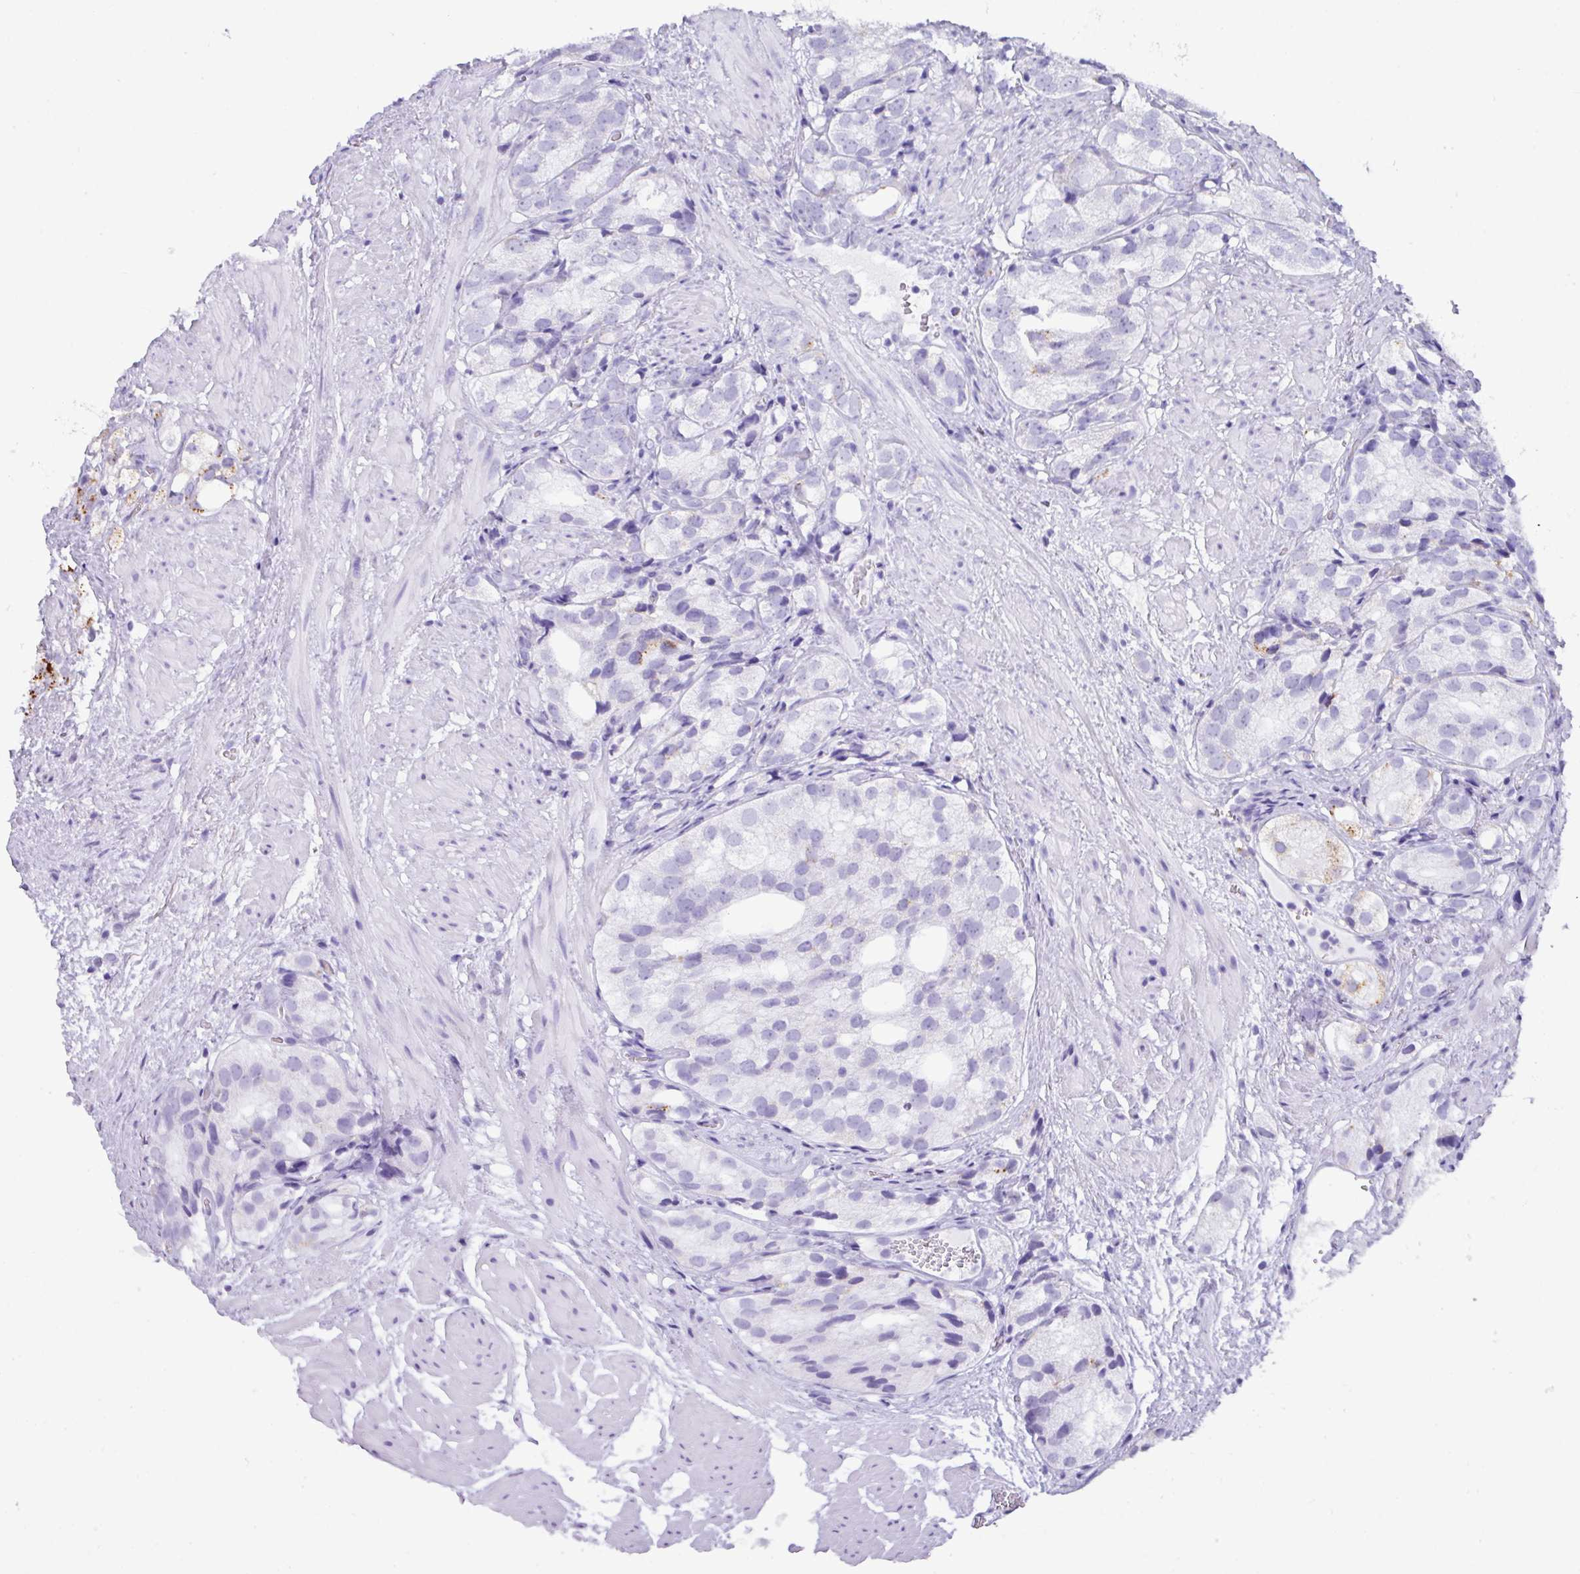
{"staining": {"intensity": "negative", "quantity": "none", "location": "none"}, "tissue": "prostate cancer", "cell_type": "Tumor cells", "image_type": "cancer", "snomed": [{"axis": "morphology", "description": "Adenocarcinoma, High grade"}, {"axis": "topography", "description": "Prostate"}], "caption": "A high-resolution micrograph shows immunohistochemistry (IHC) staining of prostate cancer (adenocarcinoma (high-grade)), which exhibits no significant positivity in tumor cells. (Stains: DAB IHC with hematoxylin counter stain, Microscopy: brightfield microscopy at high magnification).", "gene": "NCCRP1", "patient": {"sex": "male", "age": 82}}